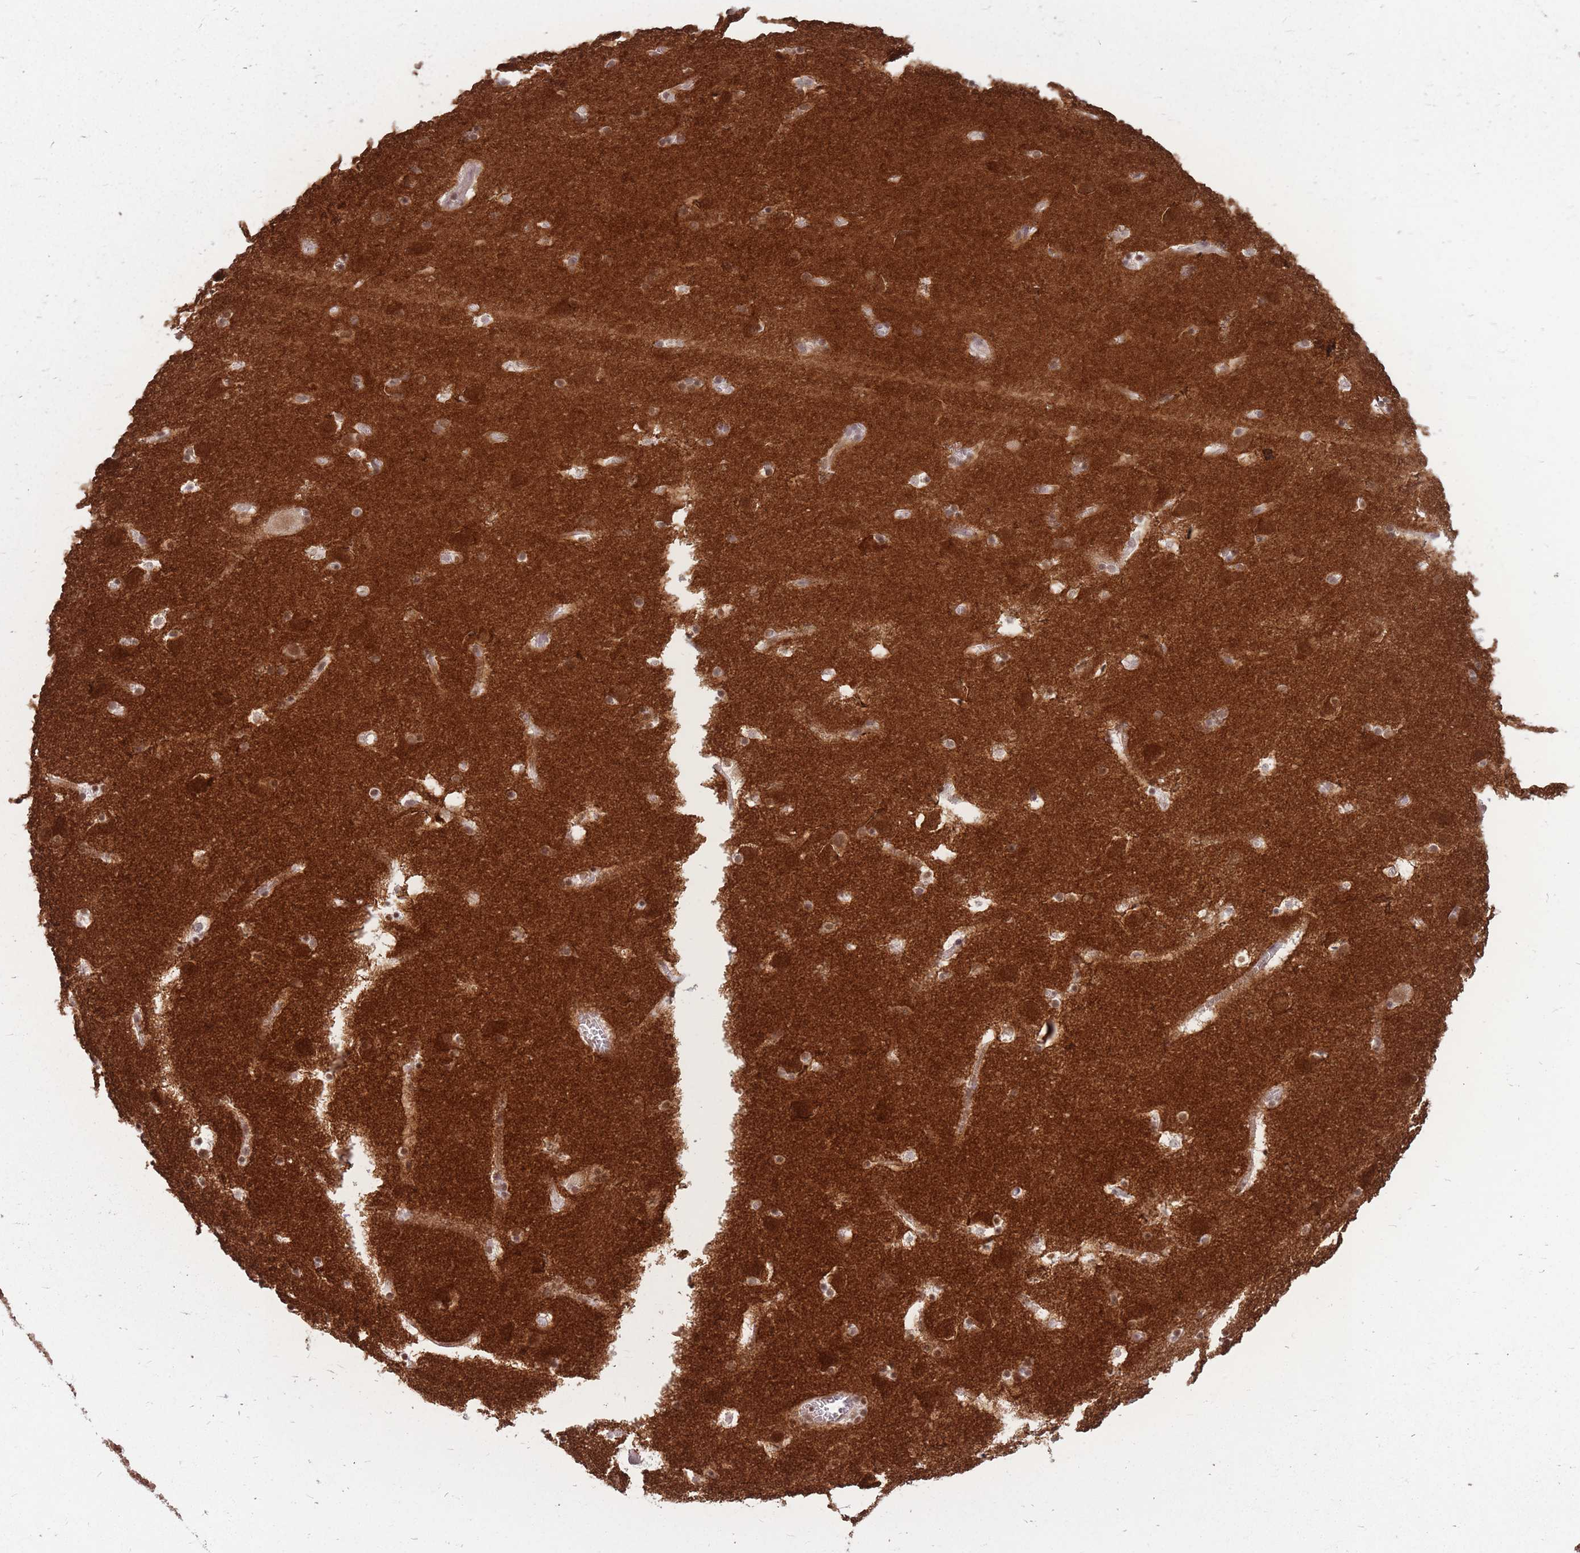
{"staining": {"intensity": "weak", "quantity": "25%-75%", "location": "cytoplasmic/membranous,nuclear"}, "tissue": "caudate", "cell_type": "Glial cells", "image_type": "normal", "snomed": [{"axis": "morphology", "description": "Normal tissue, NOS"}, {"axis": "topography", "description": "Lateral ventricle wall"}], "caption": "Normal caudate demonstrates weak cytoplasmic/membranous,nuclear staining in about 25%-75% of glial cells, visualized by immunohistochemistry. (IHC, brightfield microscopy, high magnification).", "gene": "ADD2", "patient": {"sex": "male", "age": 45}}